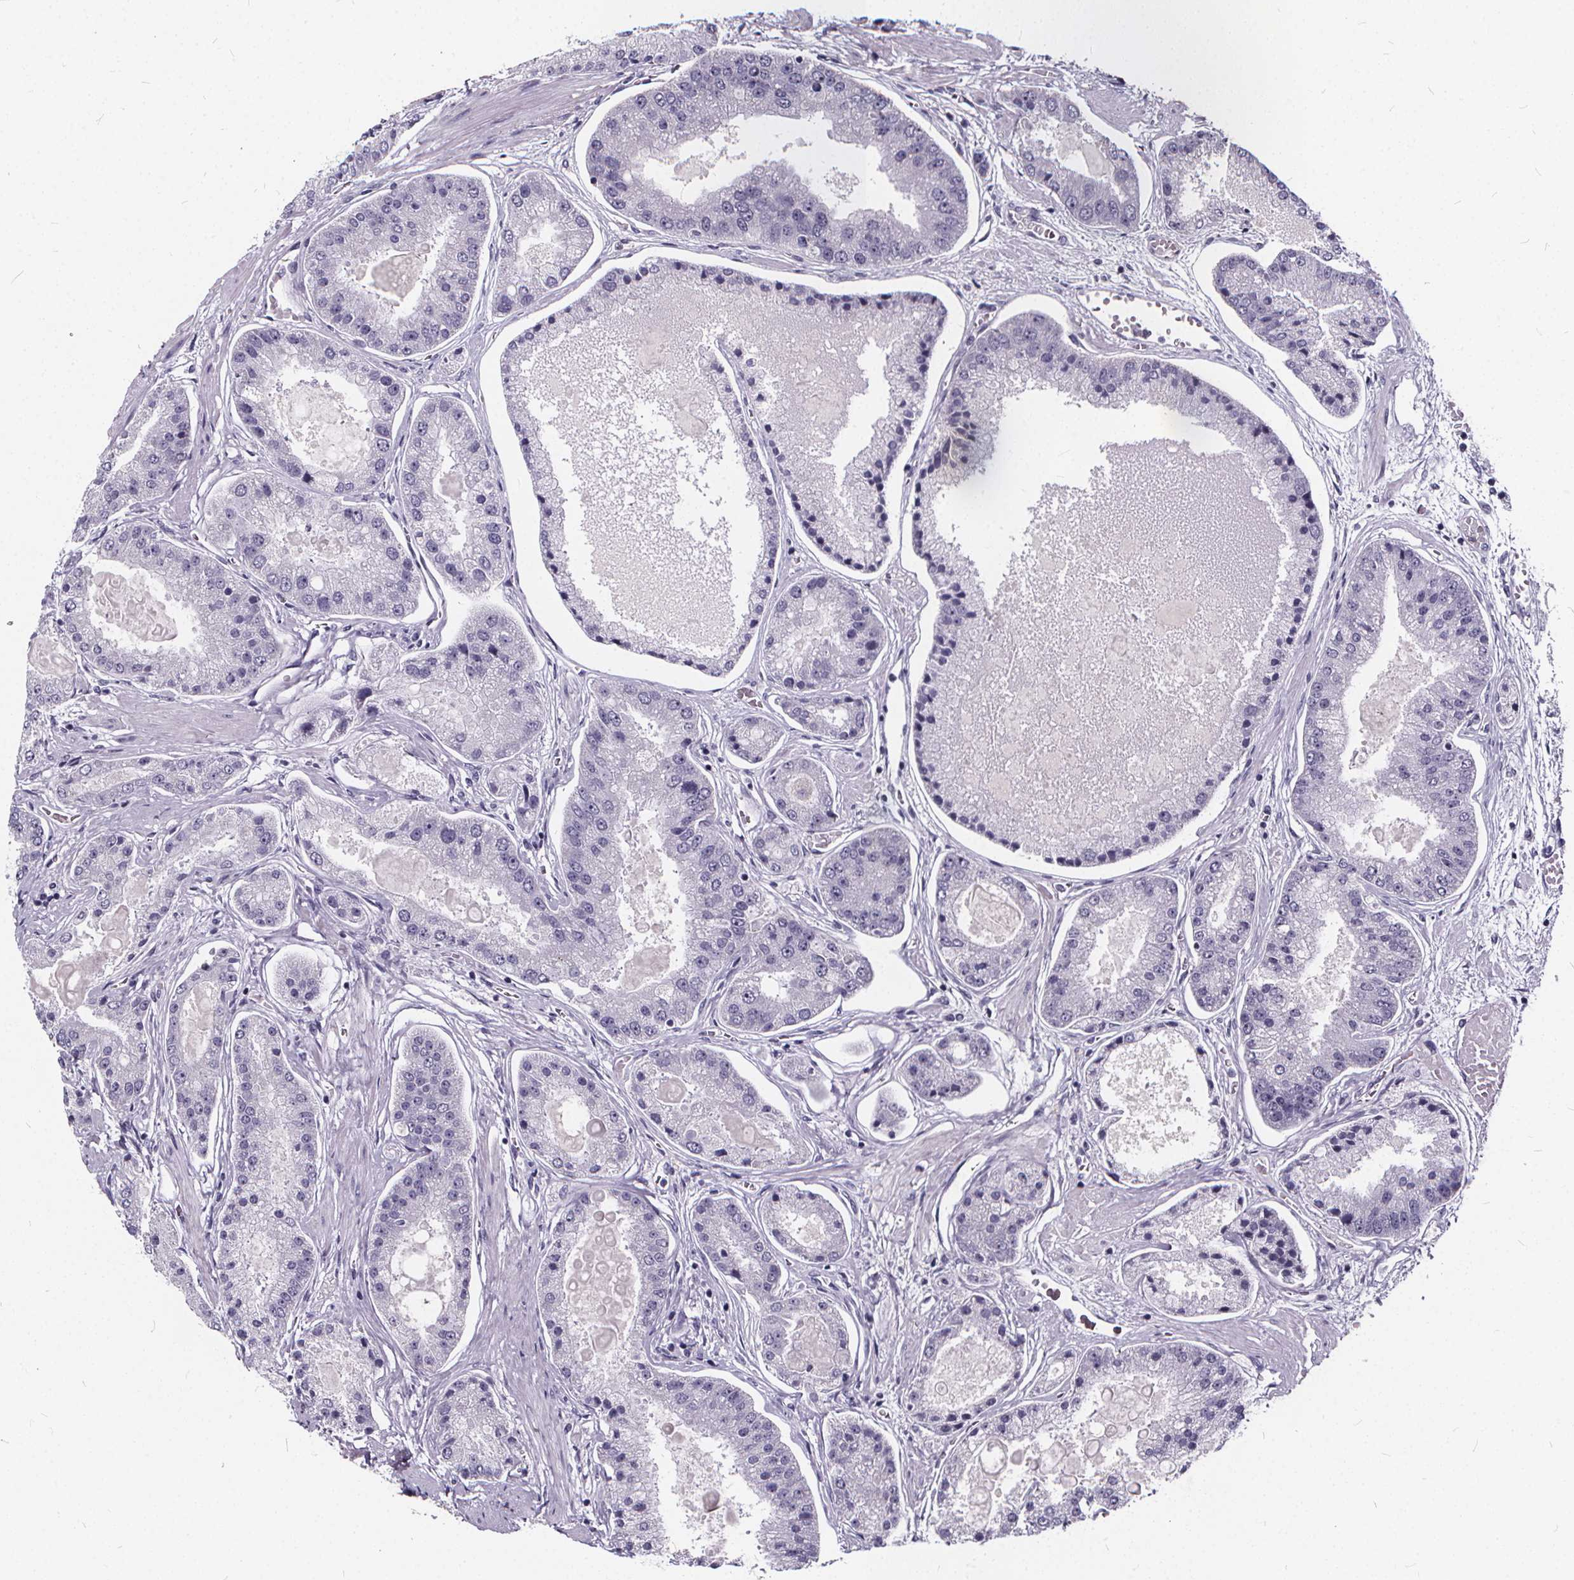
{"staining": {"intensity": "negative", "quantity": "none", "location": "none"}, "tissue": "prostate cancer", "cell_type": "Tumor cells", "image_type": "cancer", "snomed": [{"axis": "morphology", "description": "Adenocarcinoma, High grade"}, {"axis": "topography", "description": "Prostate"}], "caption": "DAB immunohistochemical staining of prostate cancer (high-grade adenocarcinoma) demonstrates no significant positivity in tumor cells. (Stains: DAB (3,3'-diaminobenzidine) immunohistochemistry (IHC) with hematoxylin counter stain, Microscopy: brightfield microscopy at high magnification).", "gene": "SPEF2", "patient": {"sex": "male", "age": 67}}